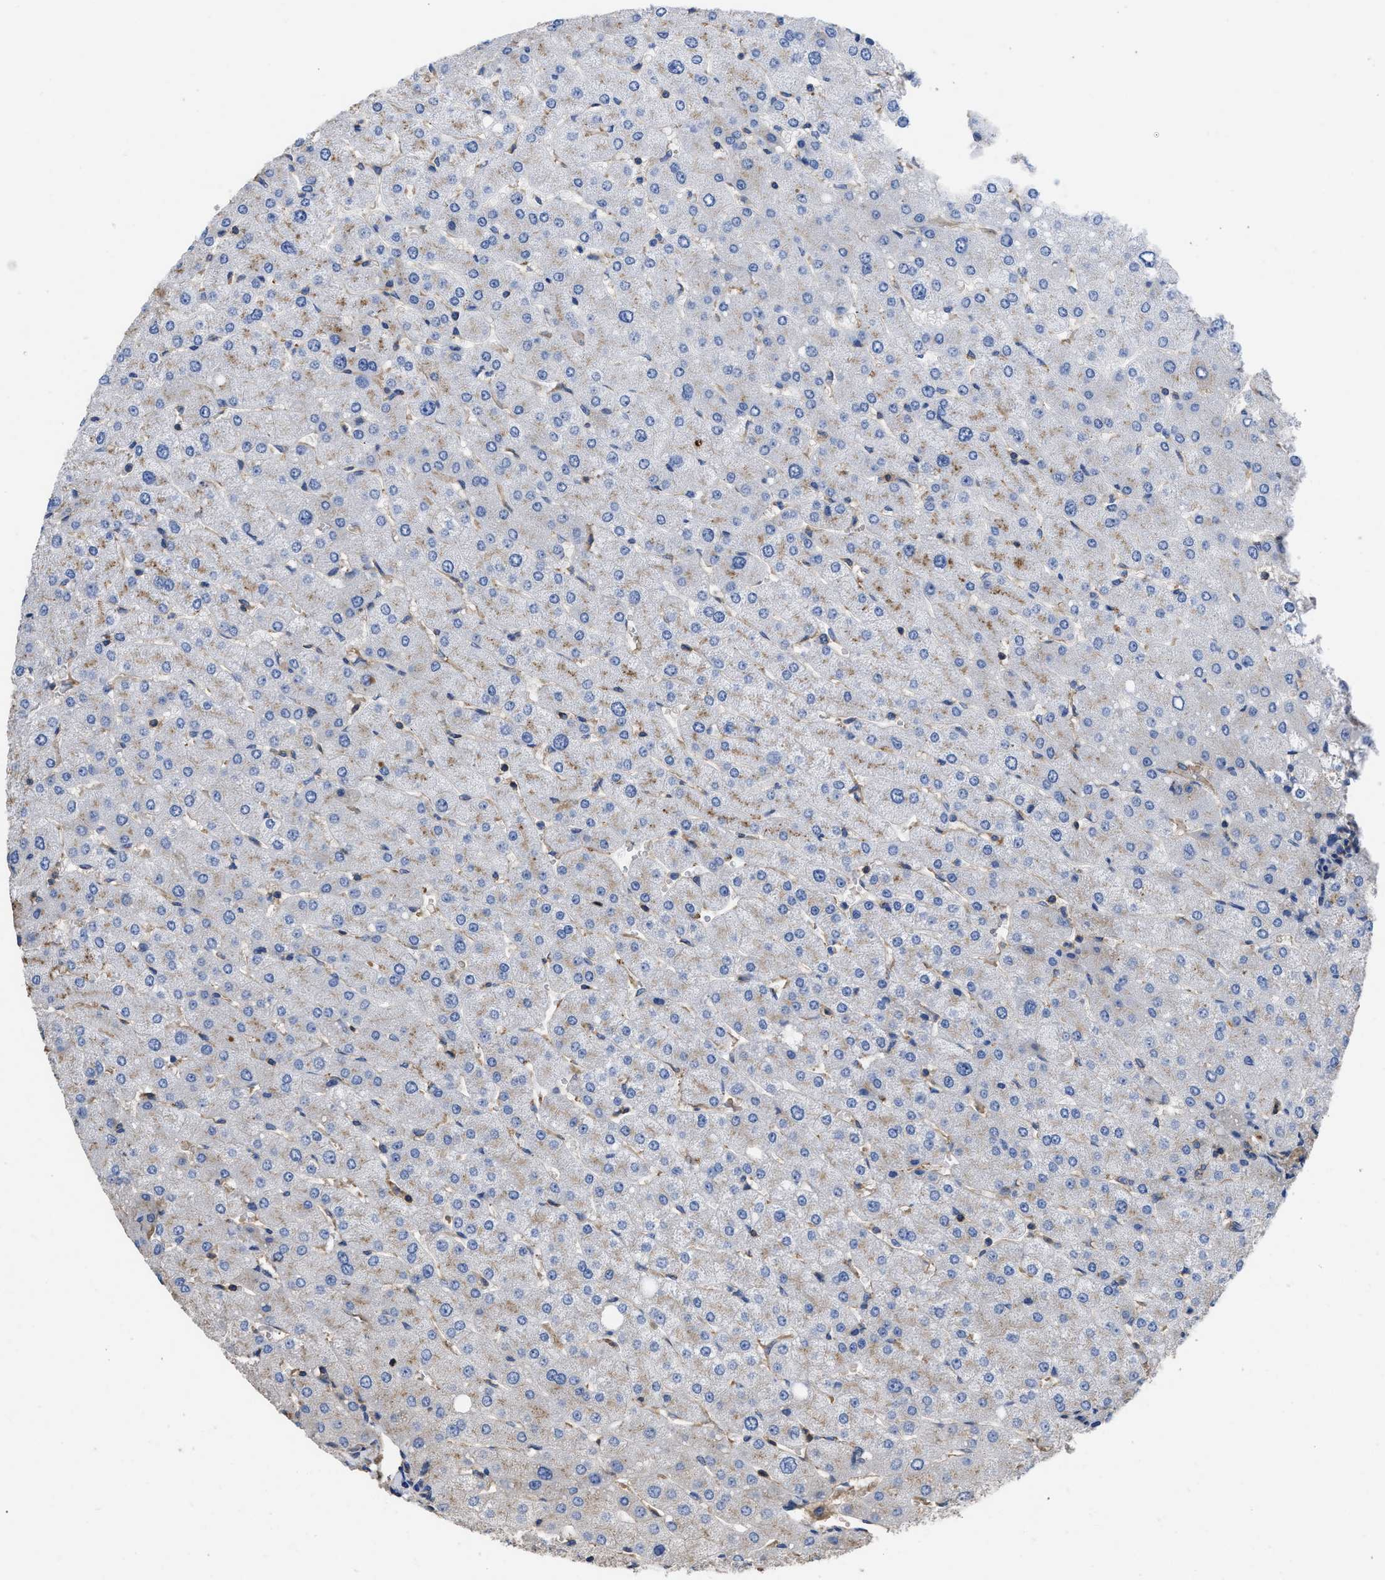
{"staining": {"intensity": "weak", "quantity": "25%-75%", "location": "cytoplasmic/membranous"}, "tissue": "liver", "cell_type": "Cholangiocytes", "image_type": "normal", "snomed": [{"axis": "morphology", "description": "Normal tissue, NOS"}, {"axis": "topography", "description": "Liver"}], "caption": "Immunohistochemistry (IHC) micrograph of normal liver: liver stained using IHC exhibits low levels of weak protein expression localized specifically in the cytoplasmic/membranous of cholangiocytes, appearing as a cytoplasmic/membranous brown color.", "gene": "USP4", "patient": {"sex": "male", "age": 55}}